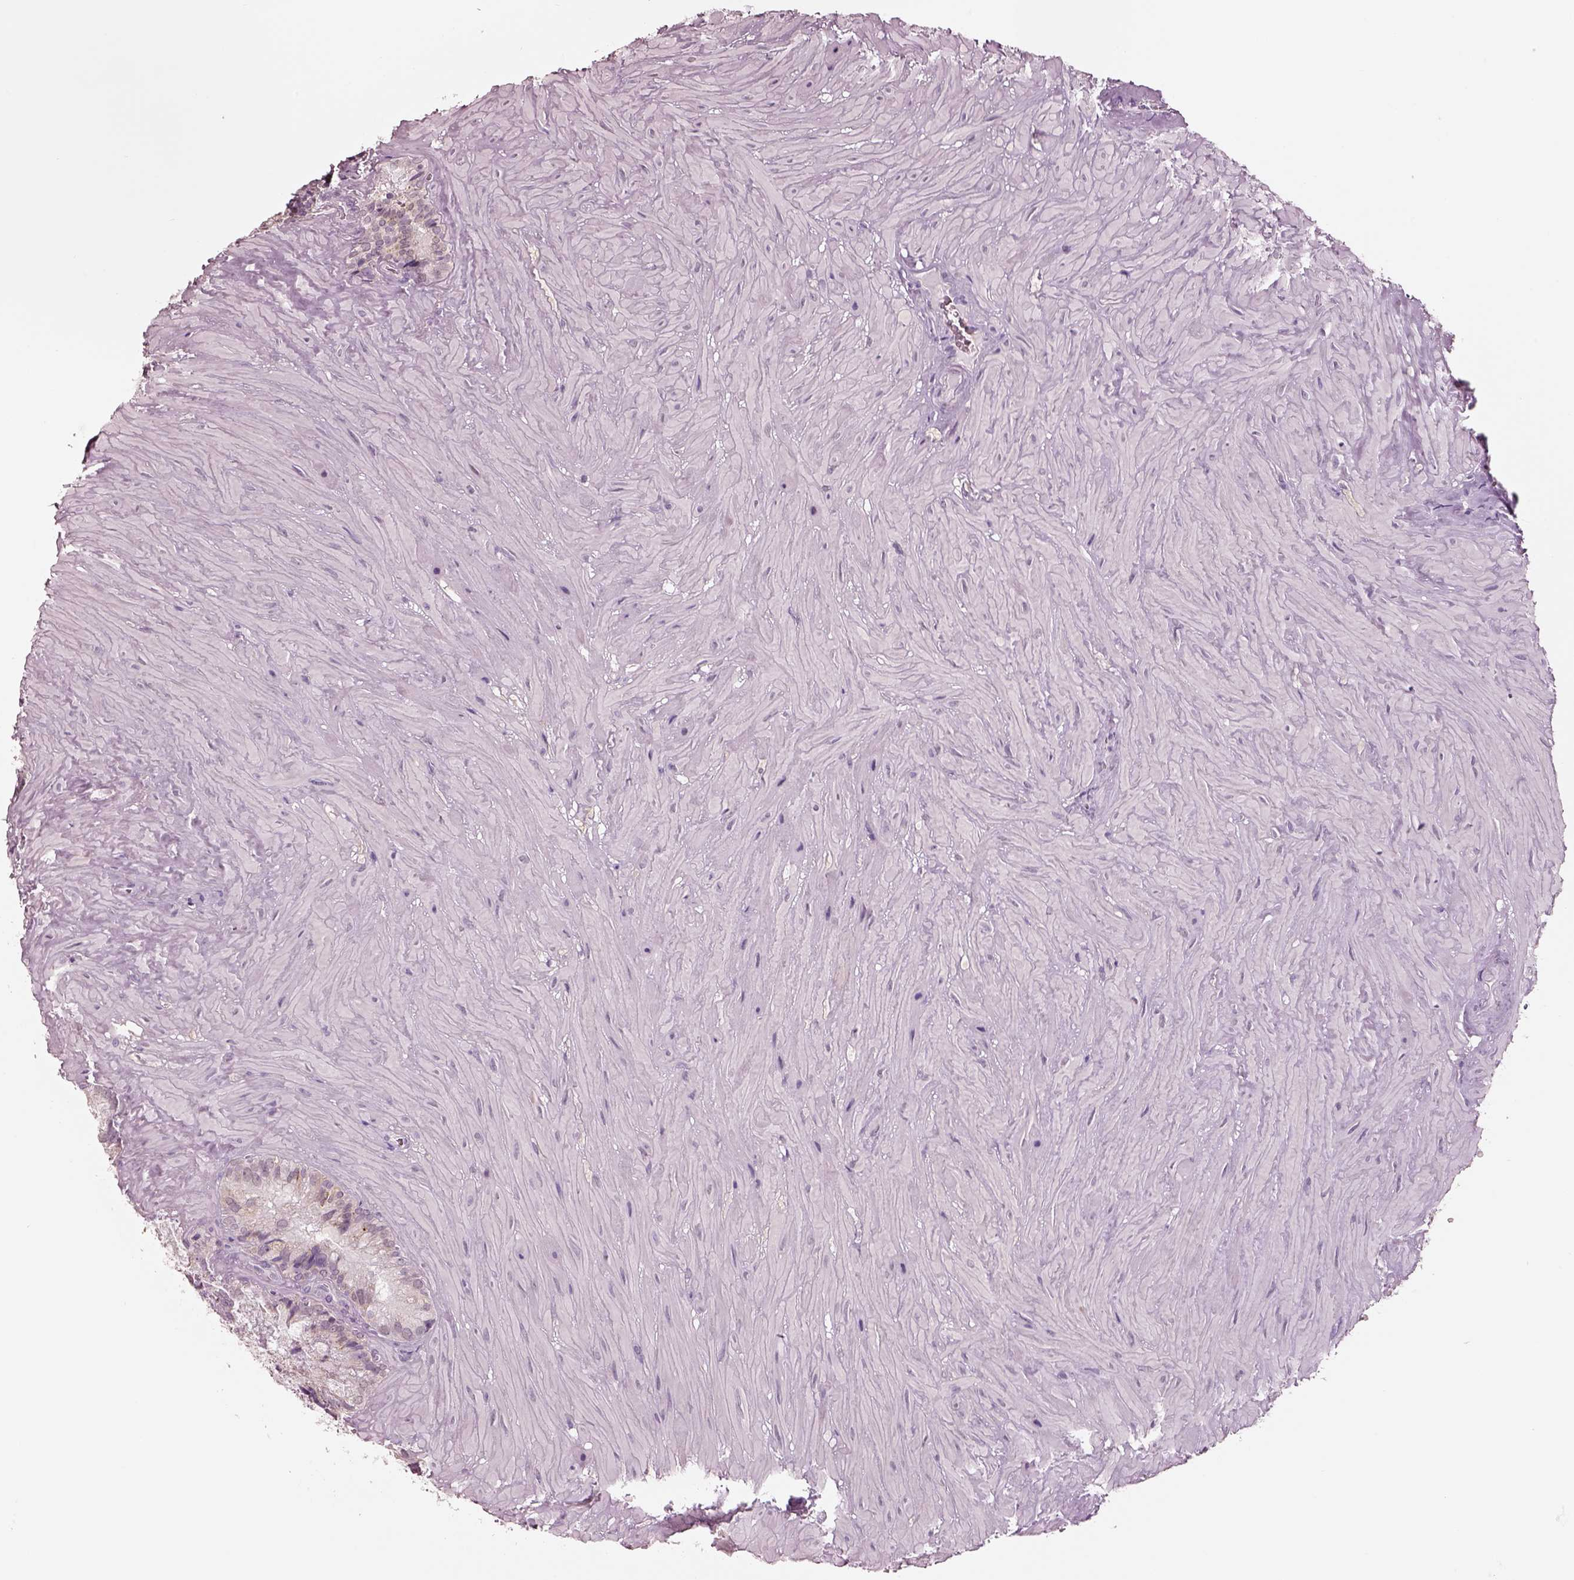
{"staining": {"intensity": "weak", "quantity": "<25%", "location": "cytoplasmic/membranous"}, "tissue": "seminal vesicle", "cell_type": "Glandular cells", "image_type": "normal", "snomed": [{"axis": "morphology", "description": "Normal tissue, NOS"}, {"axis": "topography", "description": "Seminal veicle"}], "caption": "Protein analysis of unremarkable seminal vesicle exhibits no significant staining in glandular cells. (Brightfield microscopy of DAB immunohistochemistry (IHC) at high magnification).", "gene": "ELSPBP1", "patient": {"sex": "male", "age": 72}}